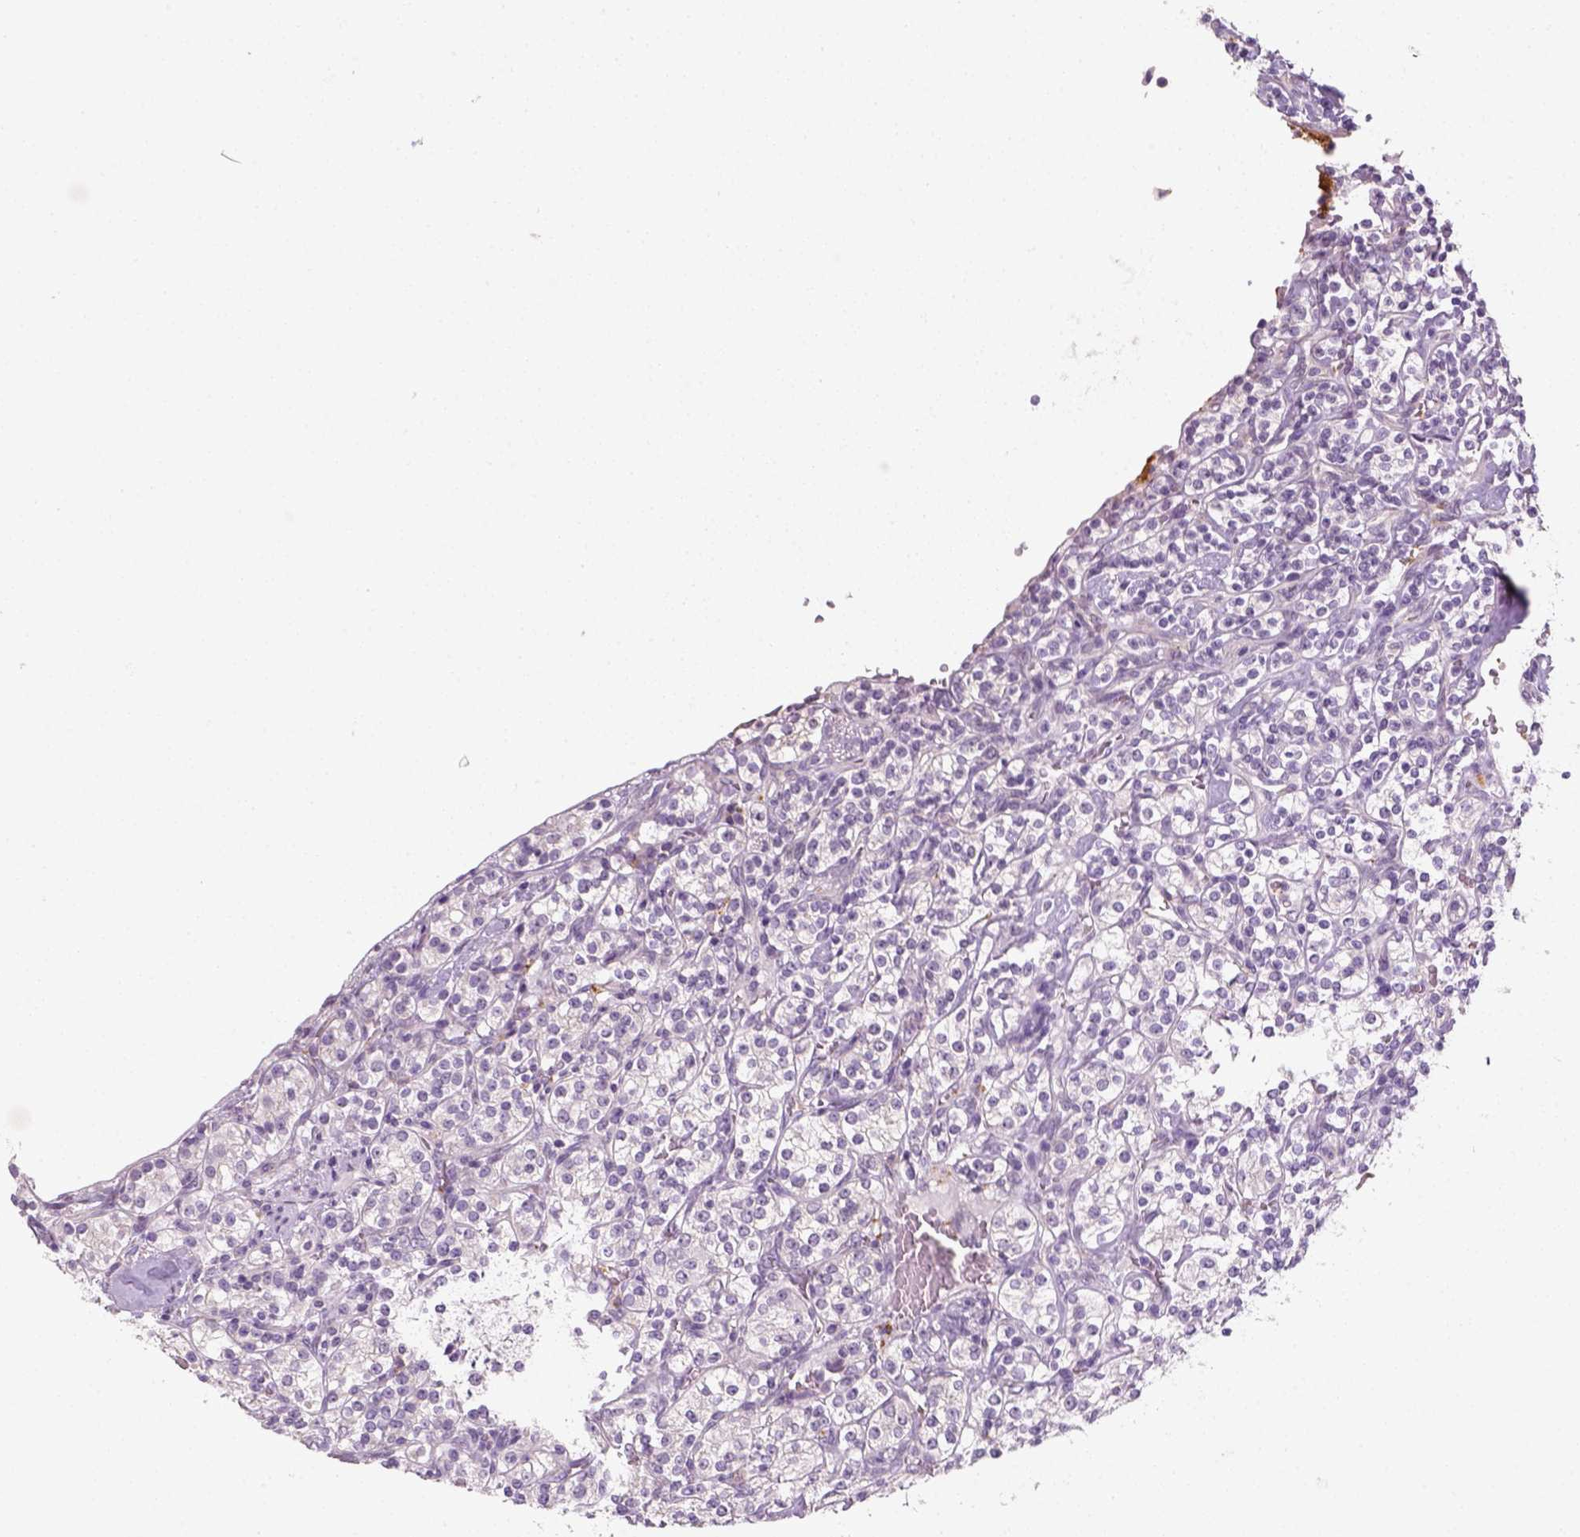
{"staining": {"intensity": "negative", "quantity": "none", "location": "none"}, "tissue": "renal cancer", "cell_type": "Tumor cells", "image_type": "cancer", "snomed": [{"axis": "morphology", "description": "Adenocarcinoma, NOS"}, {"axis": "topography", "description": "Kidney"}], "caption": "DAB immunohistochemical staining of renal adenocarcinoma shows no significant expression in tumor cells.", "gene": "FAM163B", "patient": {"sex": "male", "age": 77}}